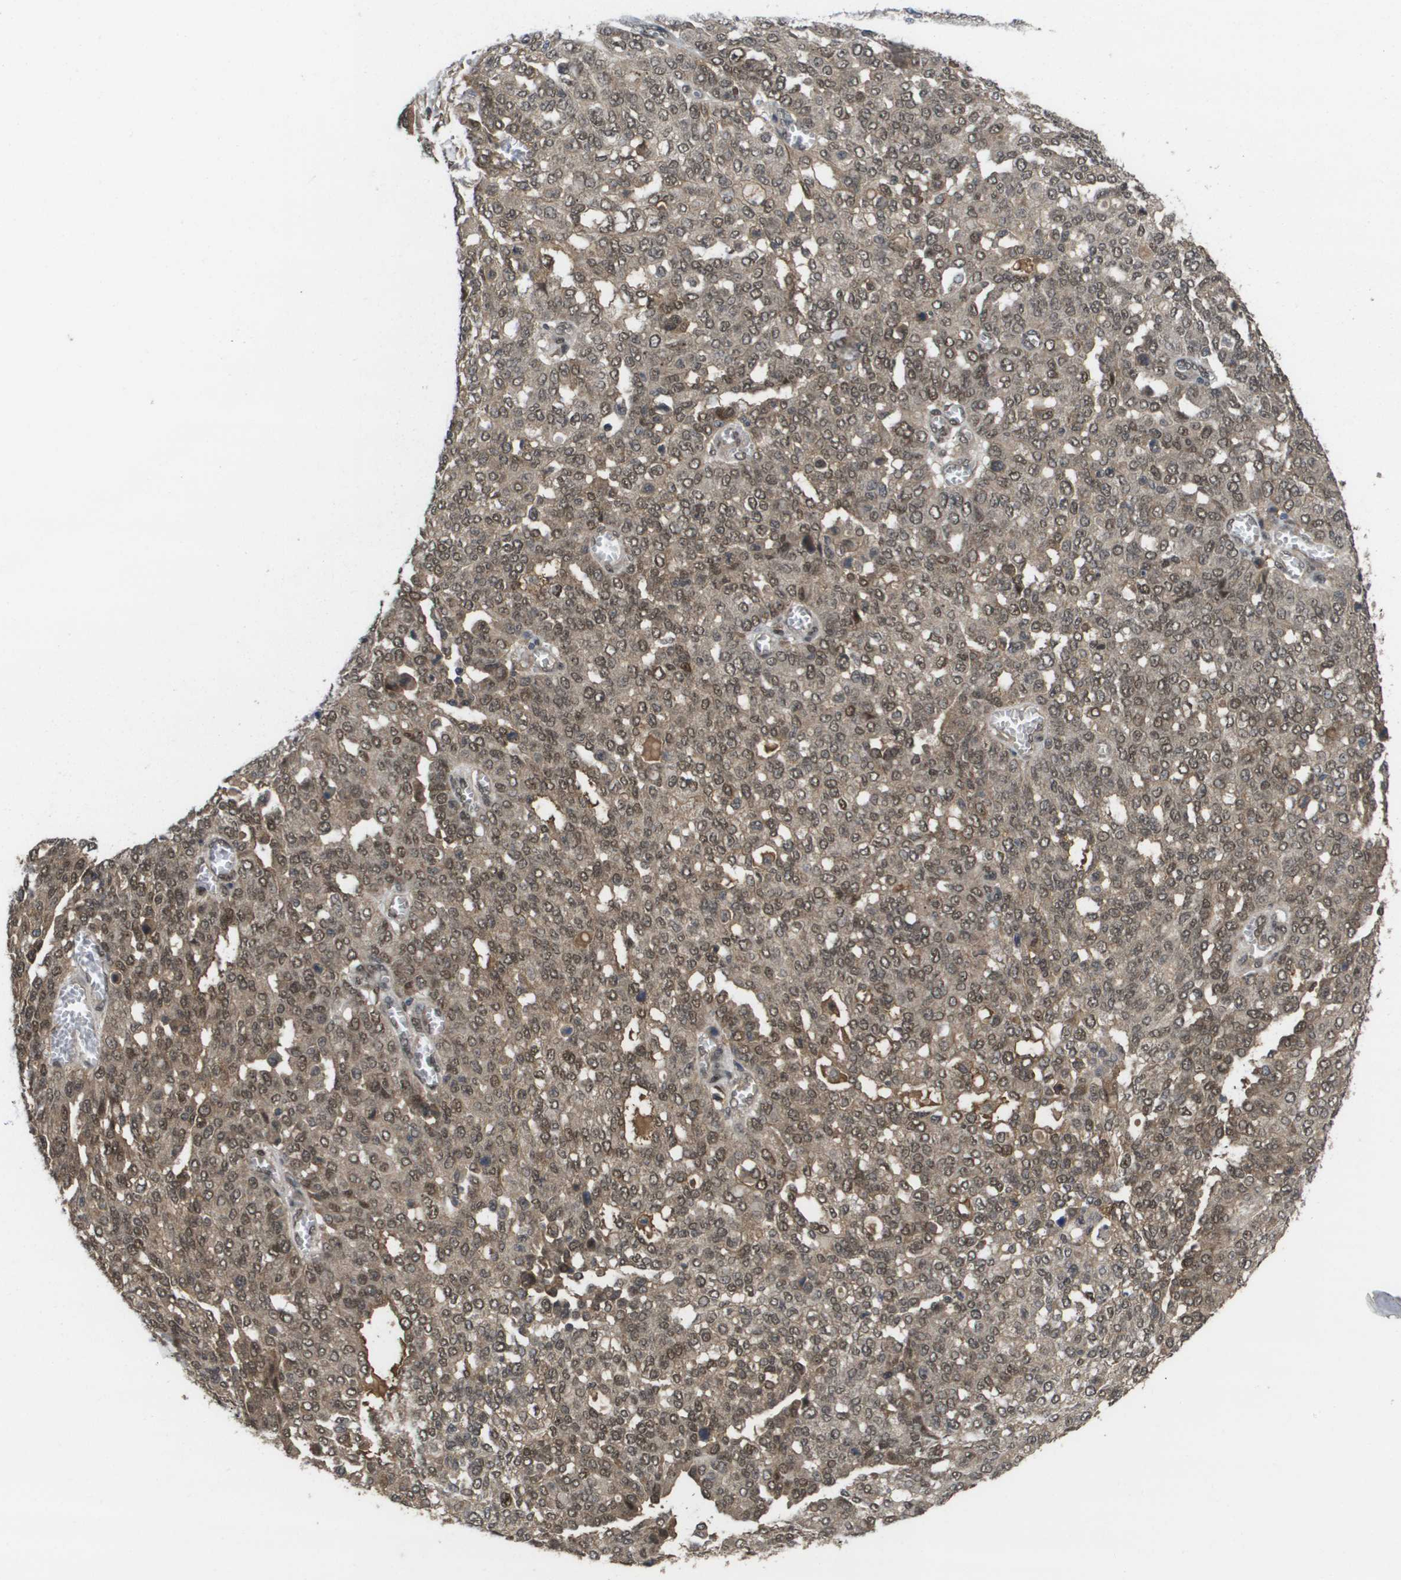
{"staining": {"intensity": "moderate", "quantity": ">75%", "location": "cytoplasmic/membranous,nuclear"}, "tissue": "ovarian cancer", "cell_type": "Tumor cells", "image_type": "cancer", "snomed": [{"axis": "morphology", "description": "Cystadenocarcinoma, serous, NOS"}, {"axis": "topography", "description": "Soft tissue"}, {"axis": "topography", "description": "Ovary"}], "caption": "Brown immunohistochemical staining in human ovarian cancer exhibits moderate cytoplasmic/membranous and nuclear expression in approximately >75% of tumor cells.", "gene": "AMBRA1", "patient": {"sex": "female", "age": 57}}